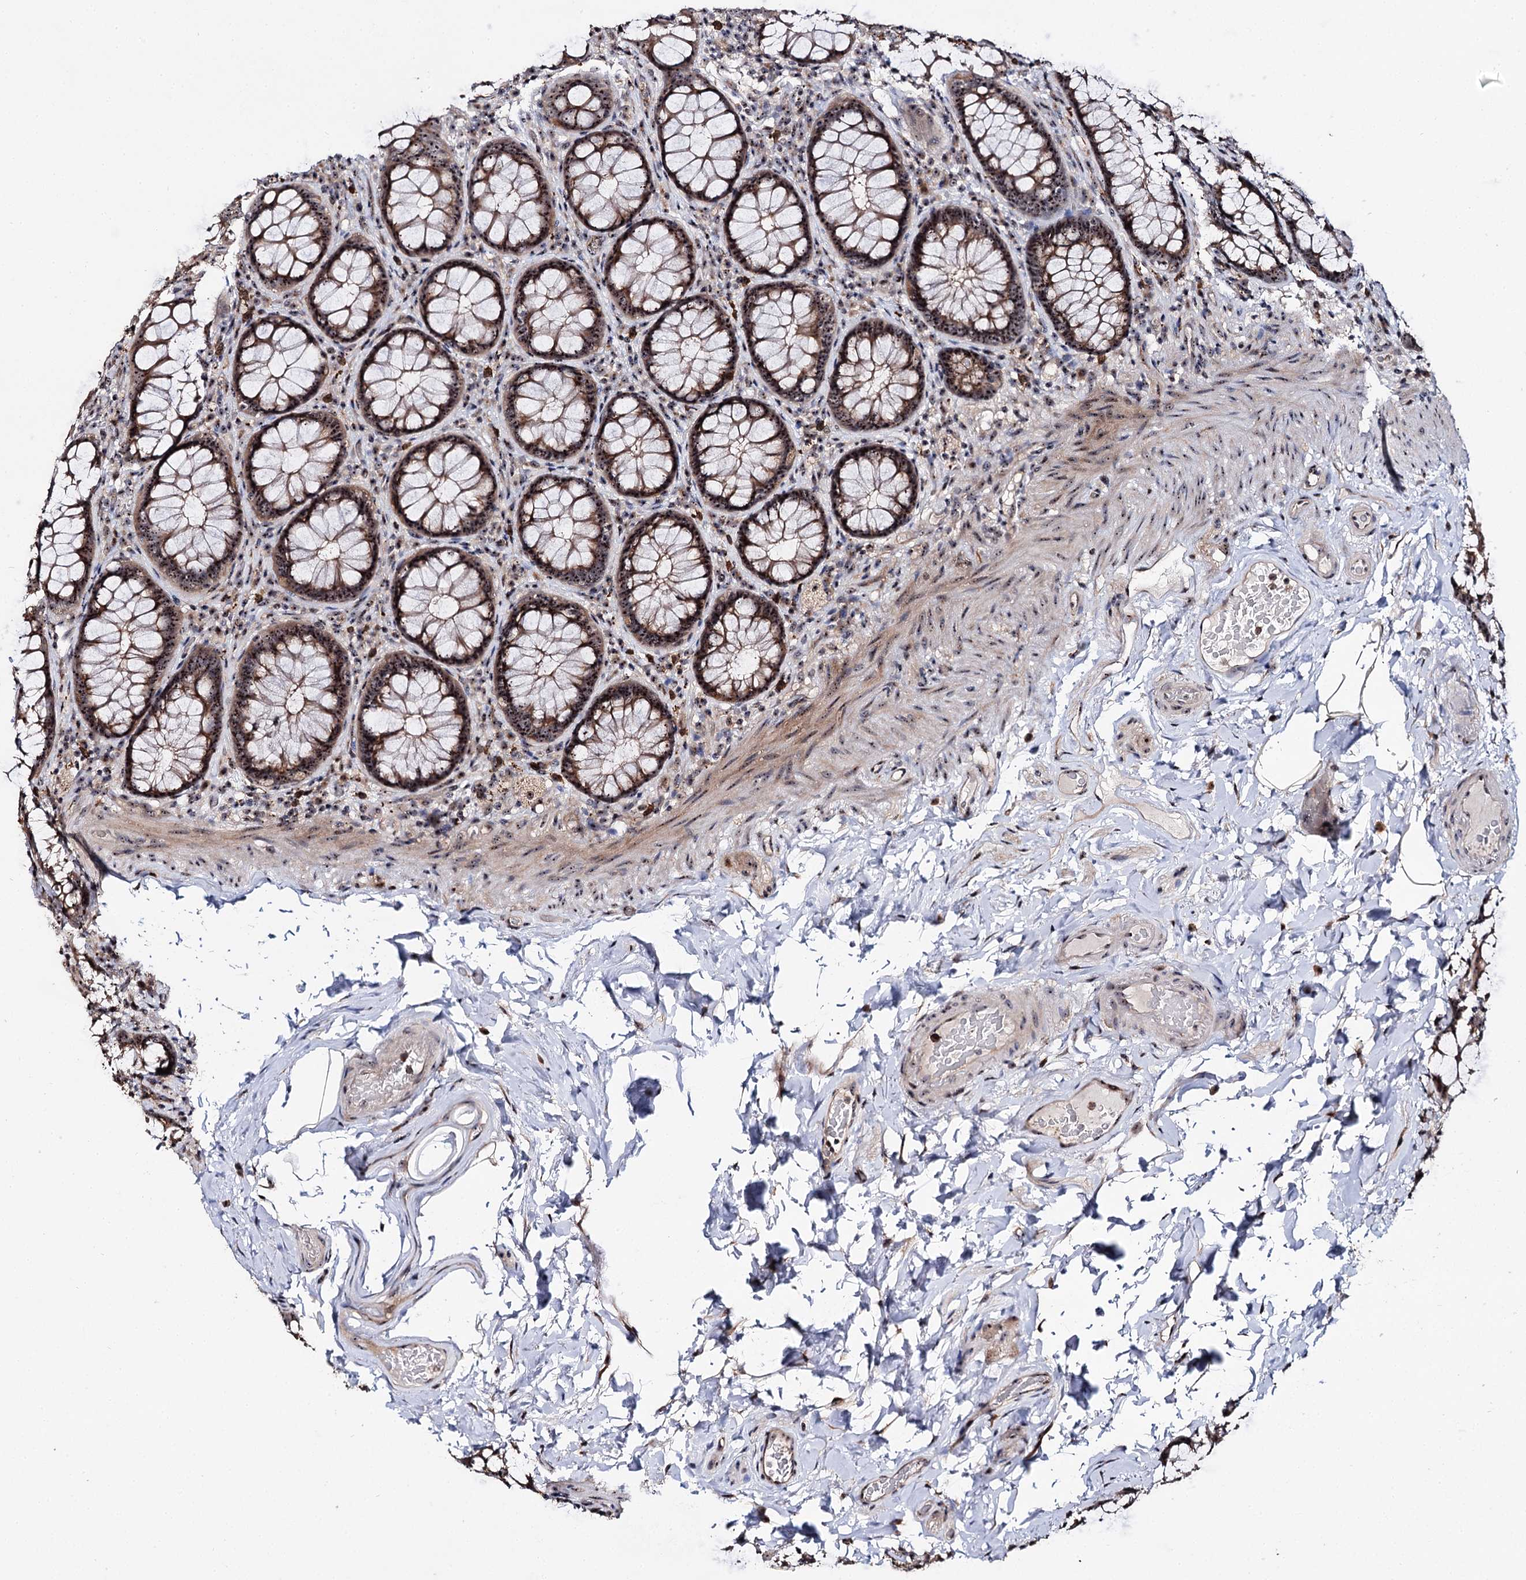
{"staining": {"intensity": "moderate", "quantity": ">75%", "location": "cytoplasmic/membranous,nuclear"}, "tissue": "rectum", "cell_type": "Glandular cells", "image_type": "normal", "snomed": [{"axis": "morphology", "description": "Normal tissue, NOS"}, {"axis": "topography", "description": "Rectum"}], "caption": "This image displays benign rectum stained with immunohistochemistry (IHC) to label a protein in brown. The cytoplasmic/membranous,nuclear of glandular cells show moderate positivity for the protein. Nuclei are counter-stained blue.", "gene": "SUPT20H", "patient": {"sex": "male", "age": 83}}